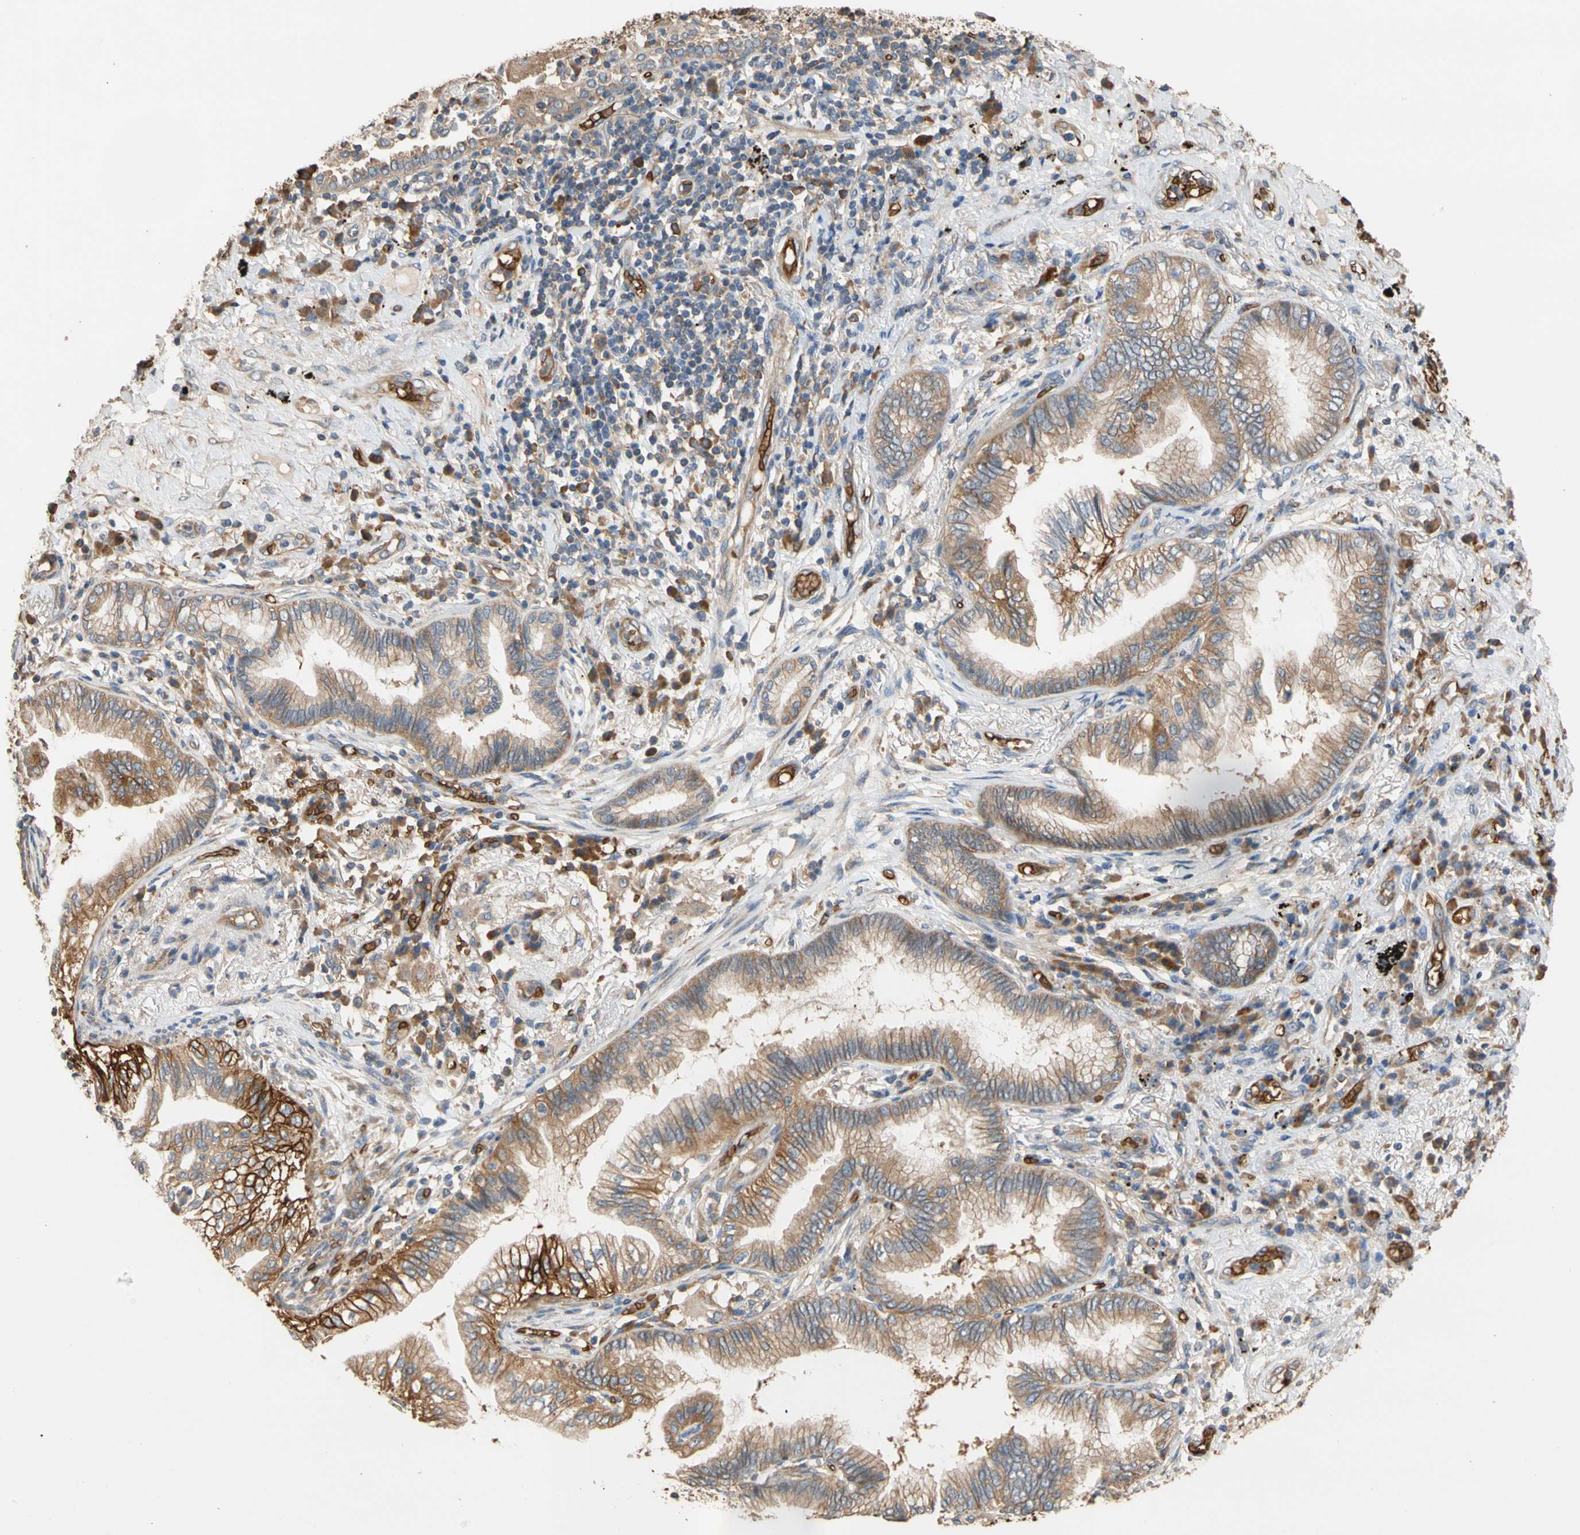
{"staining": {"intensity": "moderate", "quantity": ">75%", "location": "cytoplasmic/membranous"}, "tissue": "lung cancer", "cell_type": "Tumor cells", "image_type": "cancer", "snomed": [{"axis": "morphology", "description": "Normal tissue, NOS"}, {"axis": "morphology", "description": "Adenocarcinoma, NOS"}, {"axis": "topography", "description": "Bronchus"}, {"axis": "topography", "description": "Lung"}], "caption": "Immunohistochemical staining of human lung cancer displays medium levels of moderate cytoplasmic/membranous expression in about >75% of tumor cells. Immunohistochemistry stains the protein of interest in brown and the nuclei are stained blue.", "gene": "RIOK2", "patient": {"sex": "female", "age": 70}}